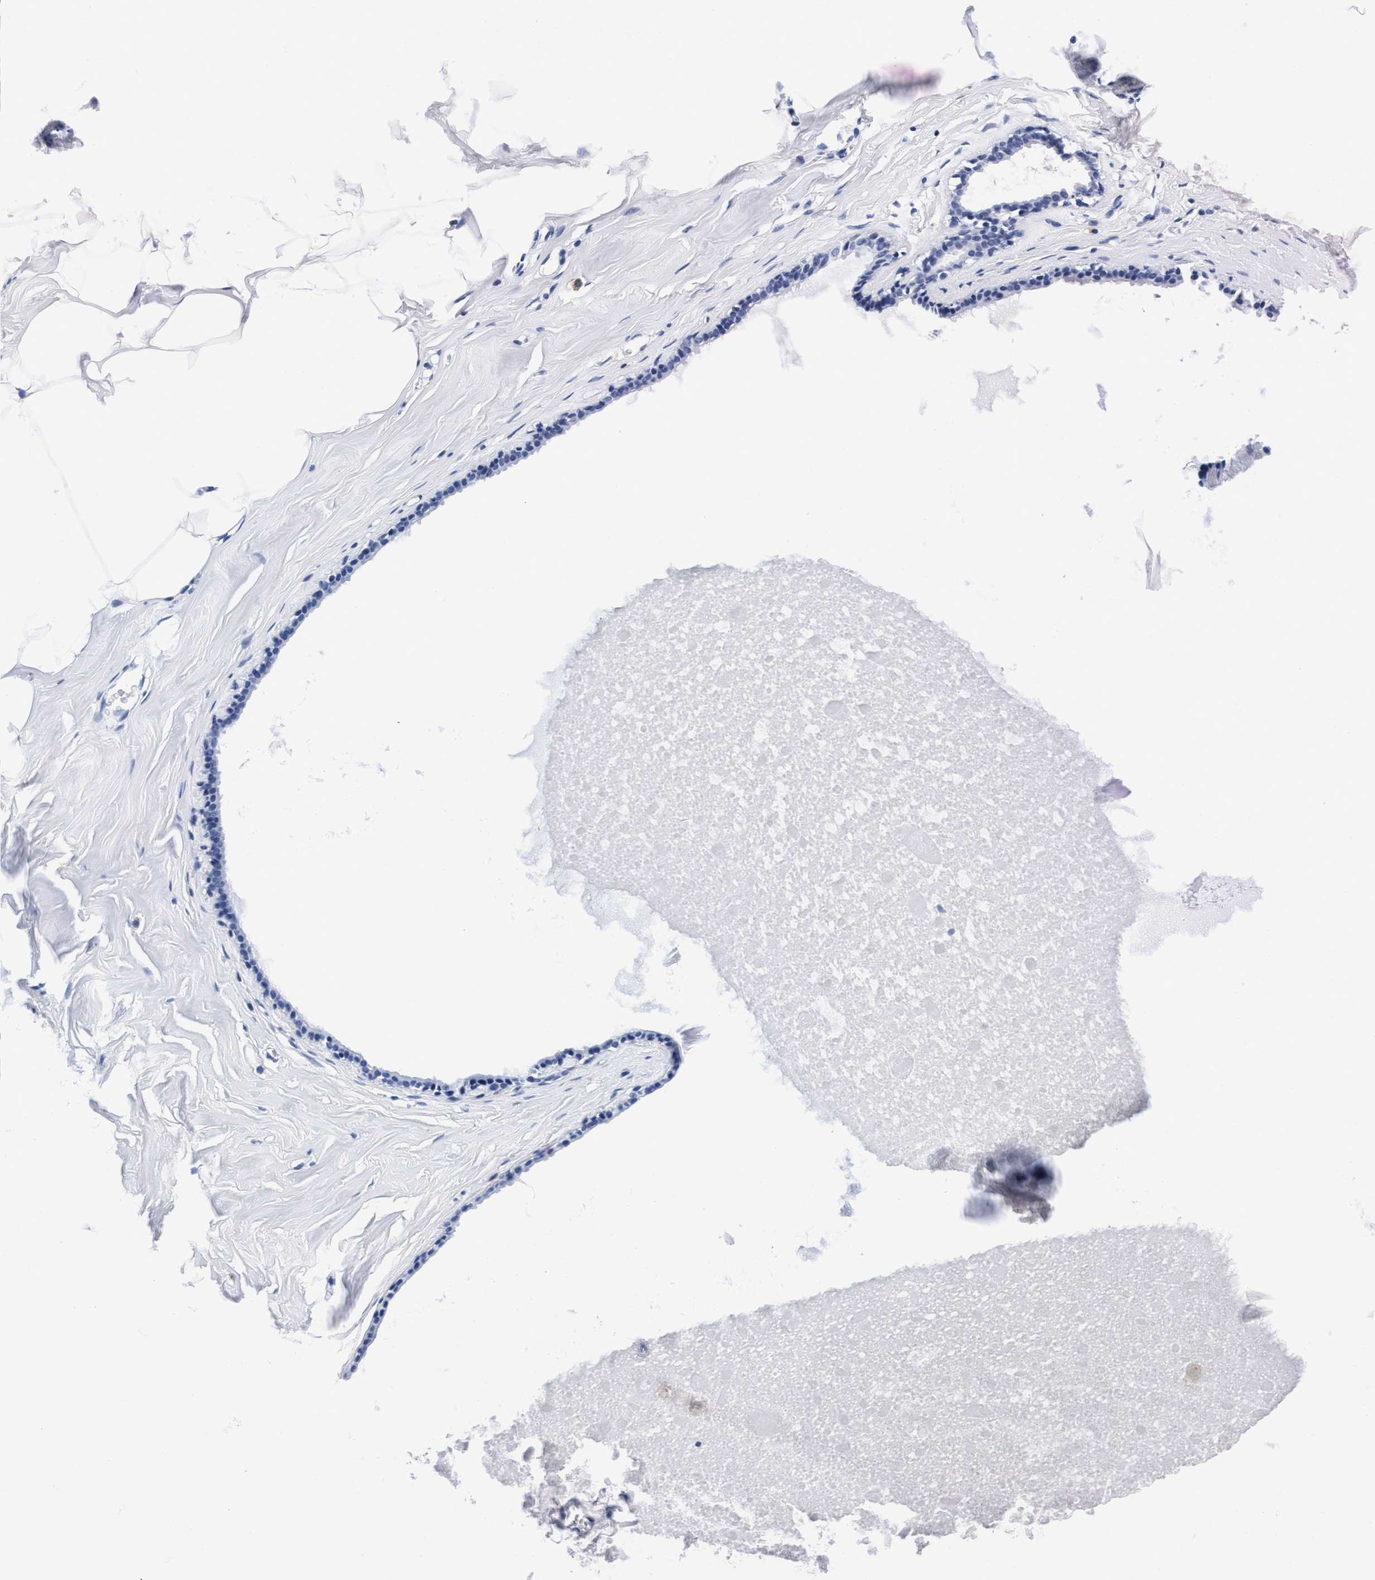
{"staining": {"intensity": "negative", "quantity": "none", "location": "none"}, "tissue": "adipose tissue", "cell_type": "Adipocytes", "image_type": "normal", "snomed": [{"axis": "morphology", "description": "Normal tissue, NOS"}, {"axis": "morphology", "description": "Fibrosis, NOS"}, {"axis": "topography", "description": "Breast"}, {"axis": "topography", "description": "Adipose tissue"}], "caption": "Immunohistochemical staining of benign human adipose tissue reveals no significant staining in adipocytes. The staining is performed using DAB (3,3'-diaminobenzidine) brown chromogen with nuclei counter-stained in using hematoxylin.", "gene": "ARSG", "patient": {"sex": "female", "age": 39}}